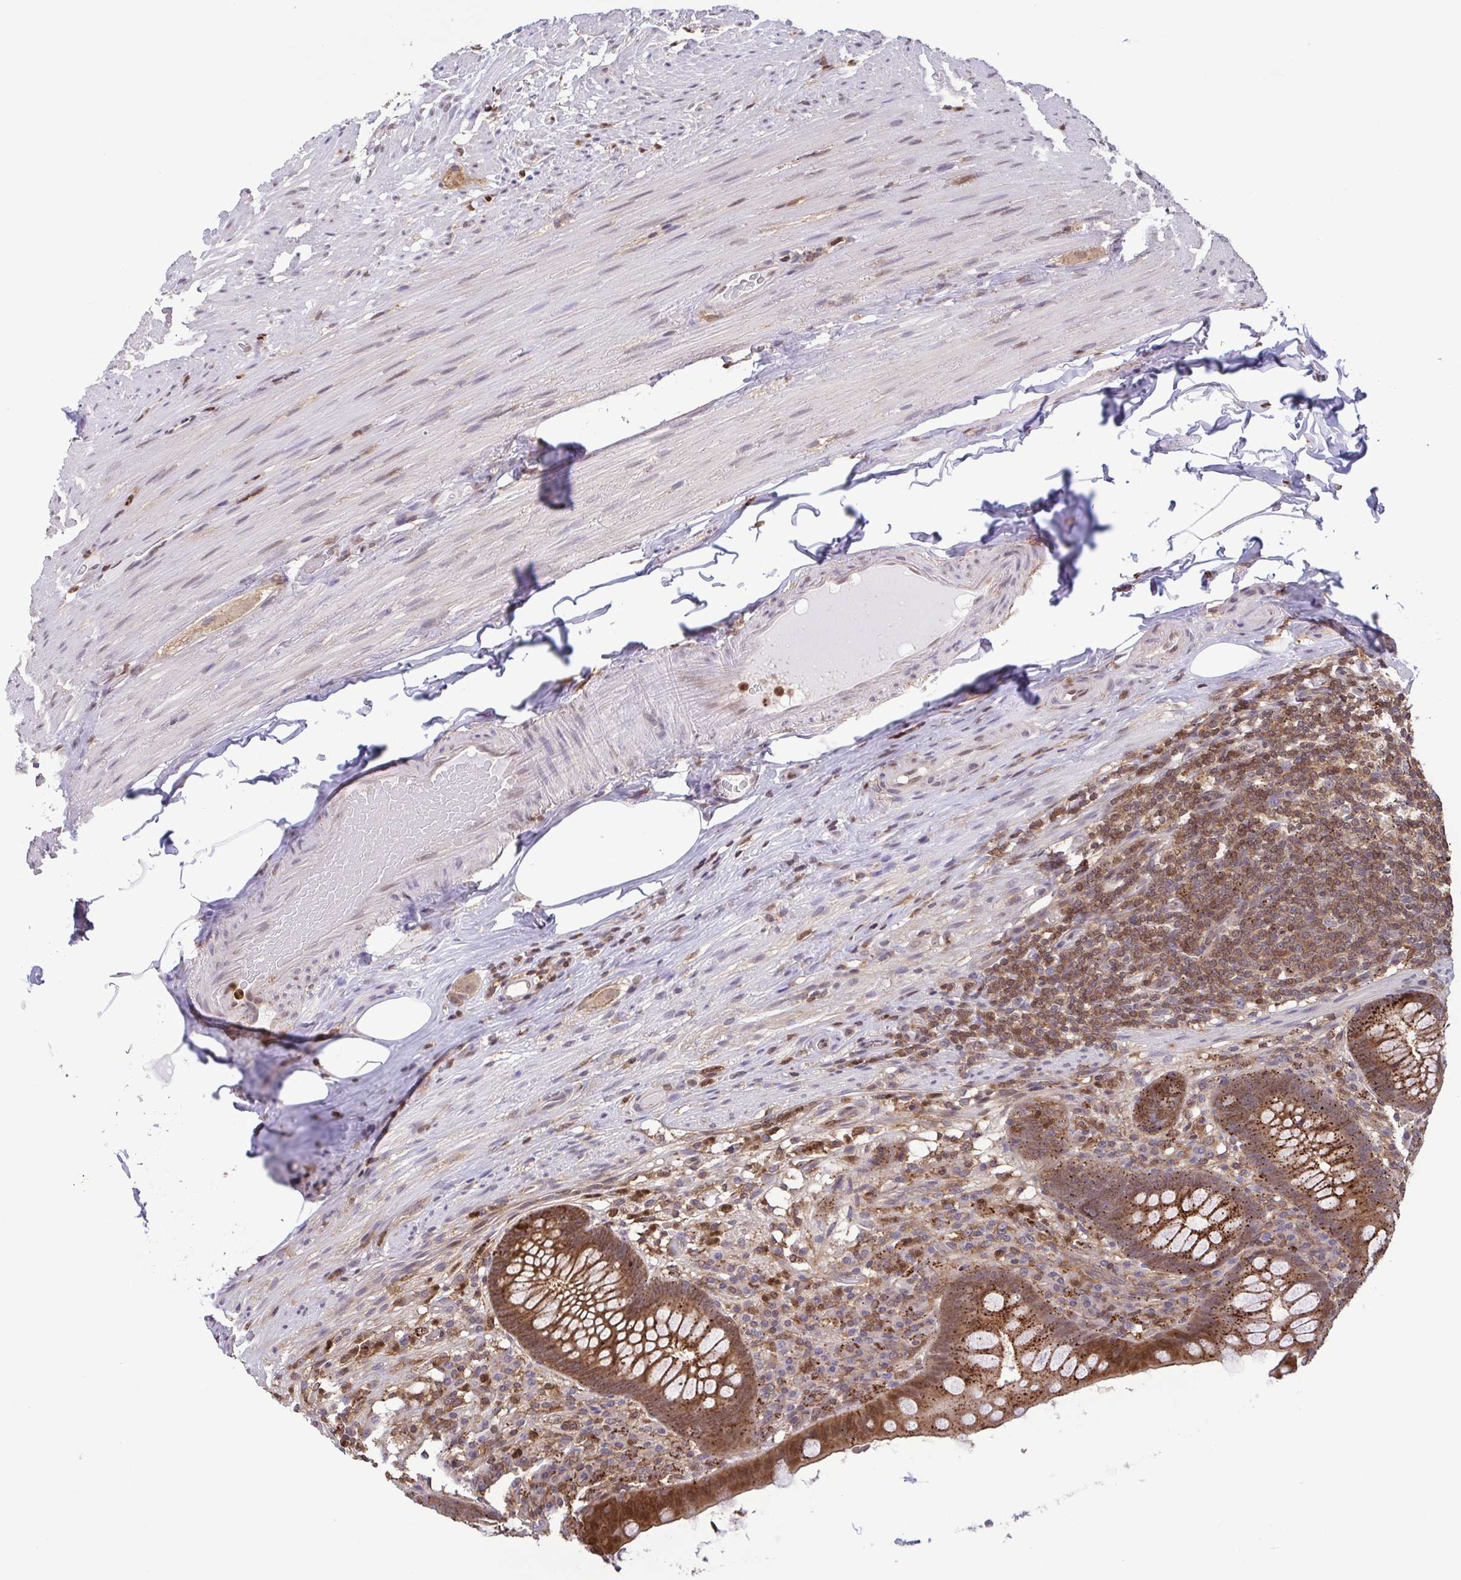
{"staining": {"intensity": "strong", "quantity": ">75%", "location": "cytoplasmic/membranous"}, "tissue": "appendix", "cell_type": "Glandular cells", "image_type": "normal", "snomed": [{"axis": "morphology", "description": "Normal tissue, NOS"}, {"axis": "topography", "description": "Appendix"}], "caption": "High-magnification brightfield microscopy of normal appendix stained with DAB (3,3'-diaminobenzidine) (brown) and counterstained with hematoxylin (blue). glandular cells exhibit strong cytoplasmic/membranous staining is identified in approximately>75% of cells.", "gene": "CHMP1B", "patient": {"sex": "male", "age": 71}}